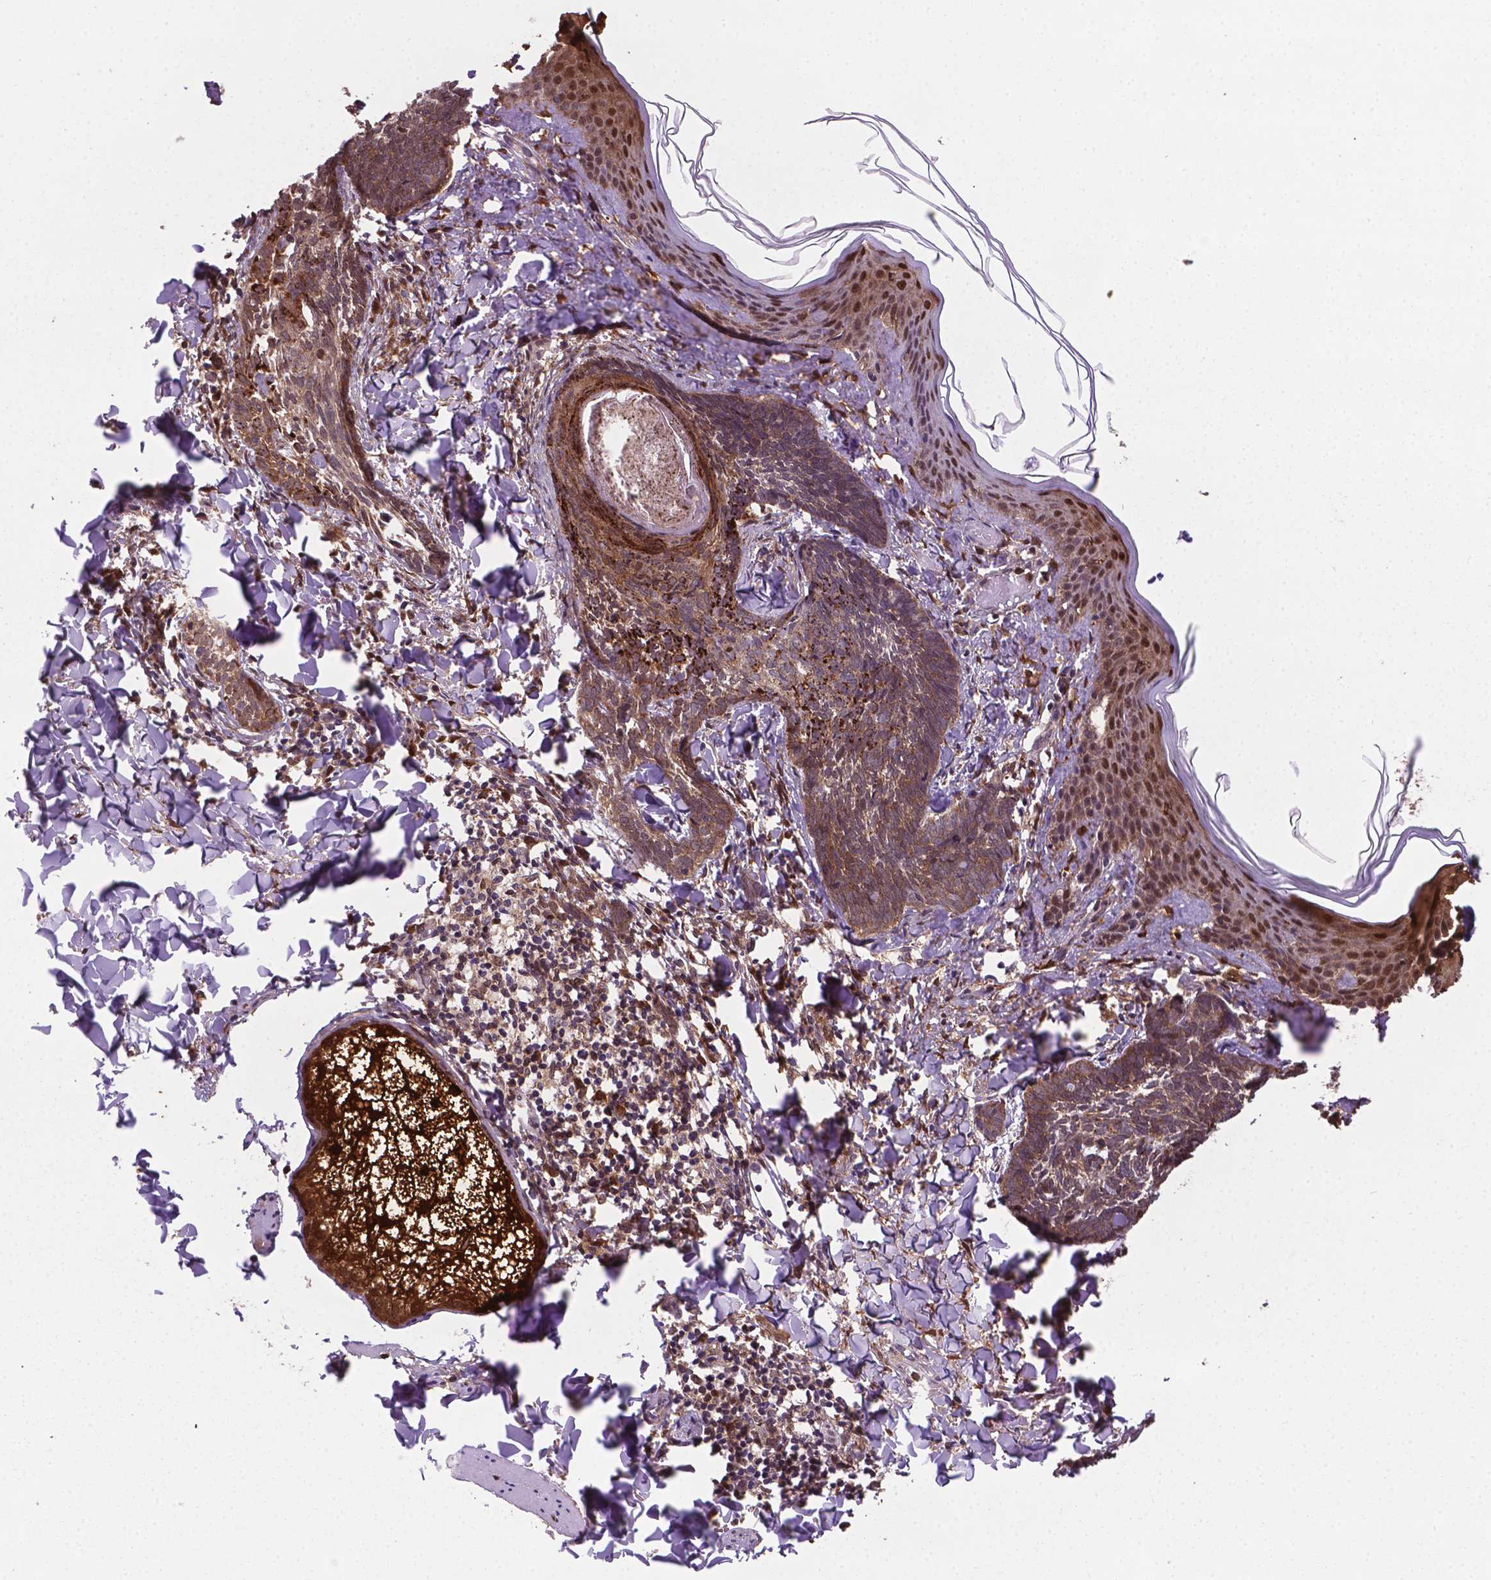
{"staining": {"intensity": "moderate", "quantity": ">75%", "location": "cytoplasmic/membranous,nuclear"}, "tissue": "skin cancer", "cell_type": "Tumor cells", "image_type": "cancer", "snomed": [{"axis": "morphology", "description": "Normal tissue, NOS"}, {"axis": "morphology", "description": "Basal cell carcinoma"}, {"axis": "topography", "description": "Skin"}], "caption": "Skin basal cell carcinoma stained for a protein (brown) displays moderate cytoplasmic/membranous and nuclear positive staining in approximately >75% of tumor cells.", "gene": "PLIN3", "patient": {"sex": "male", "age": 46}}